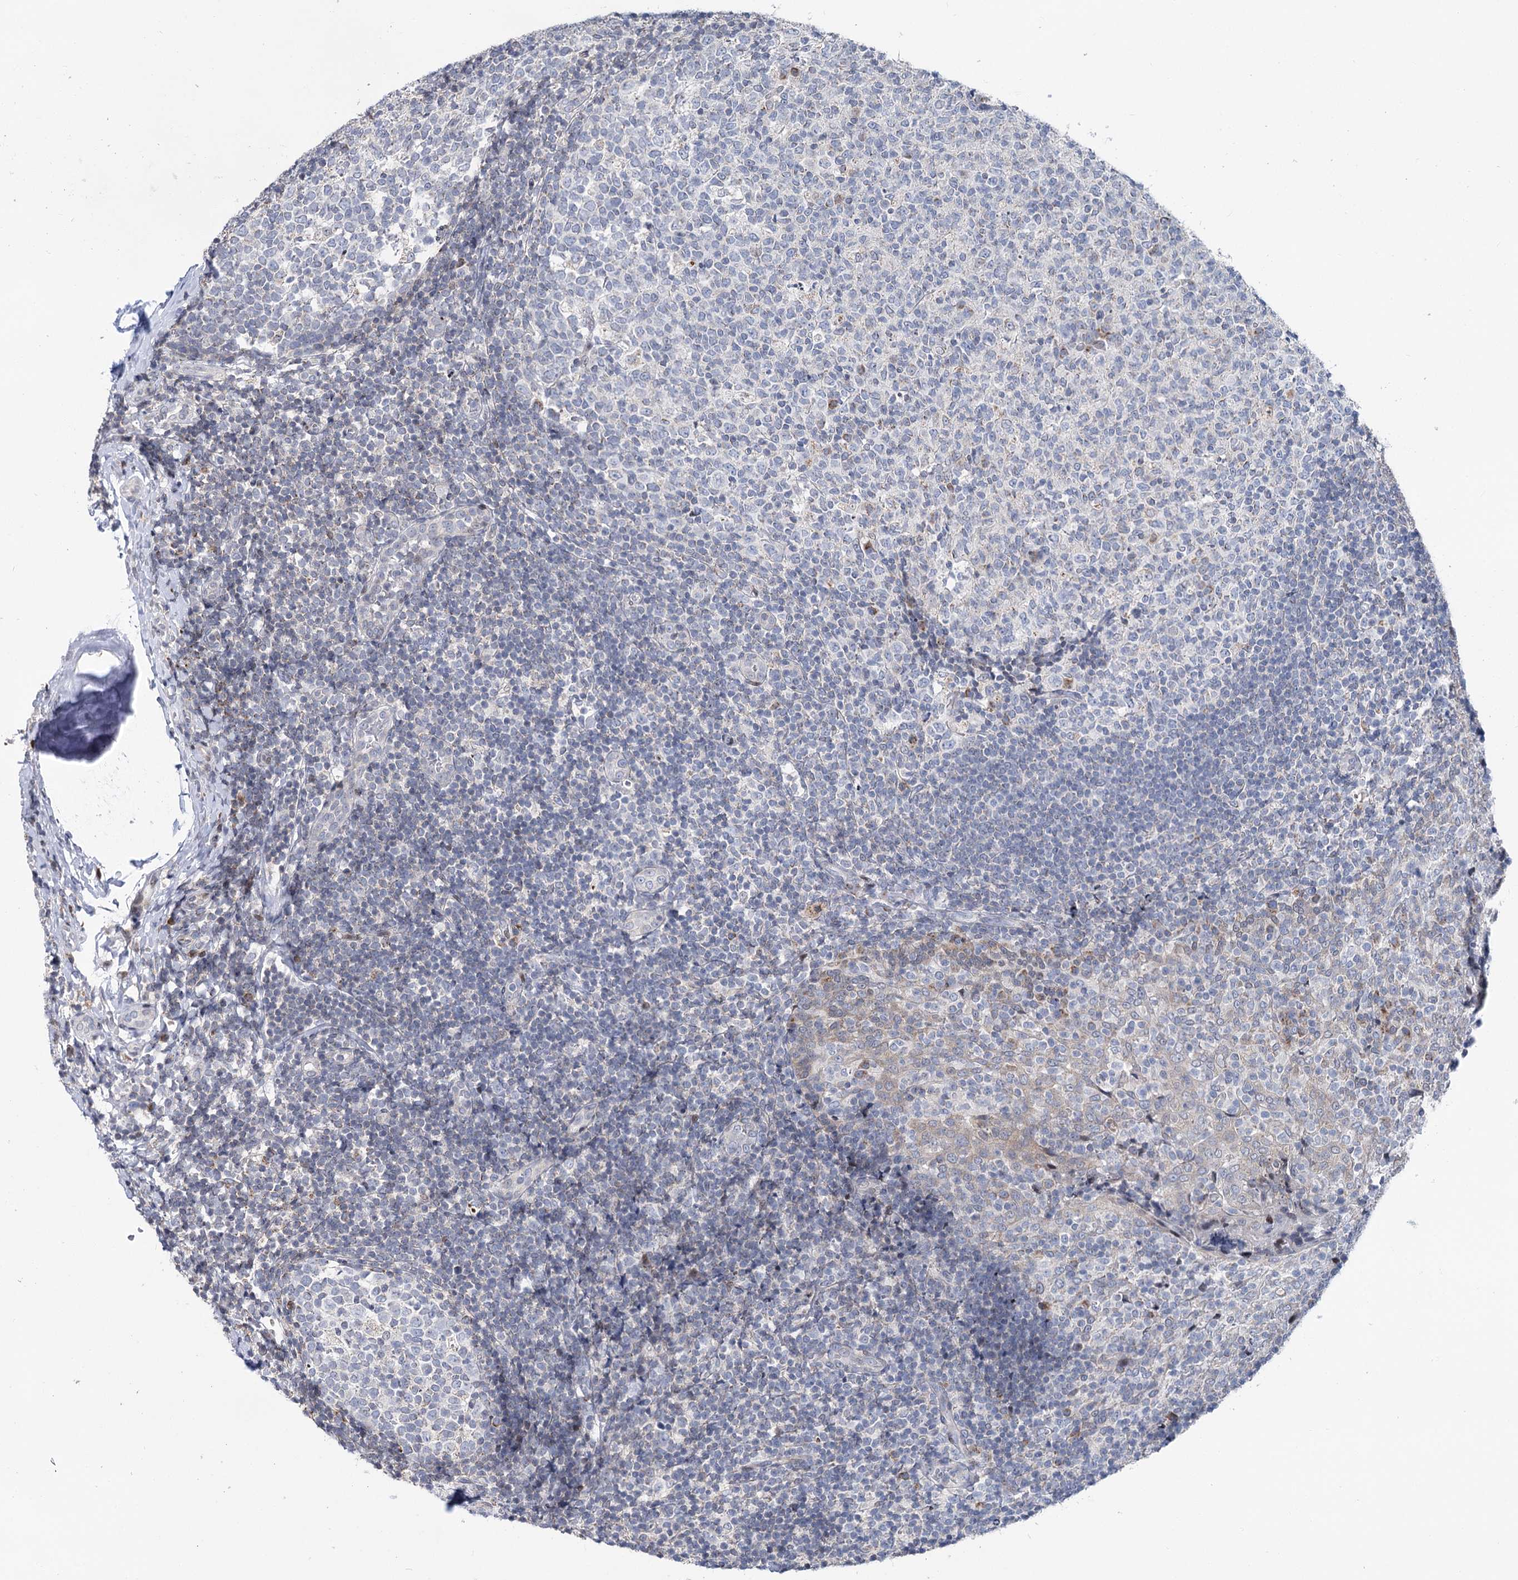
{"staining": {"intensity": "negative", "quantity": "none", "location": "none"}, "tissue": "tonsil", "cell_type": "Germinal center cells", "image_type": "normal", "snomed": [{"axis": "morphology", "description": "Normal tissue, NOS"}, {"axis": "topography", "description": "Tonsil"}], "caption": "Immunohistochemistry (IHC) of benign human tonsil reveals no staining in germinal center cells. (DAB immunohistochemistry visualized using brightfield microscopy, high magnification).", "gene": "PTGR1", "patient": {"sex": "female", "age": 19}}